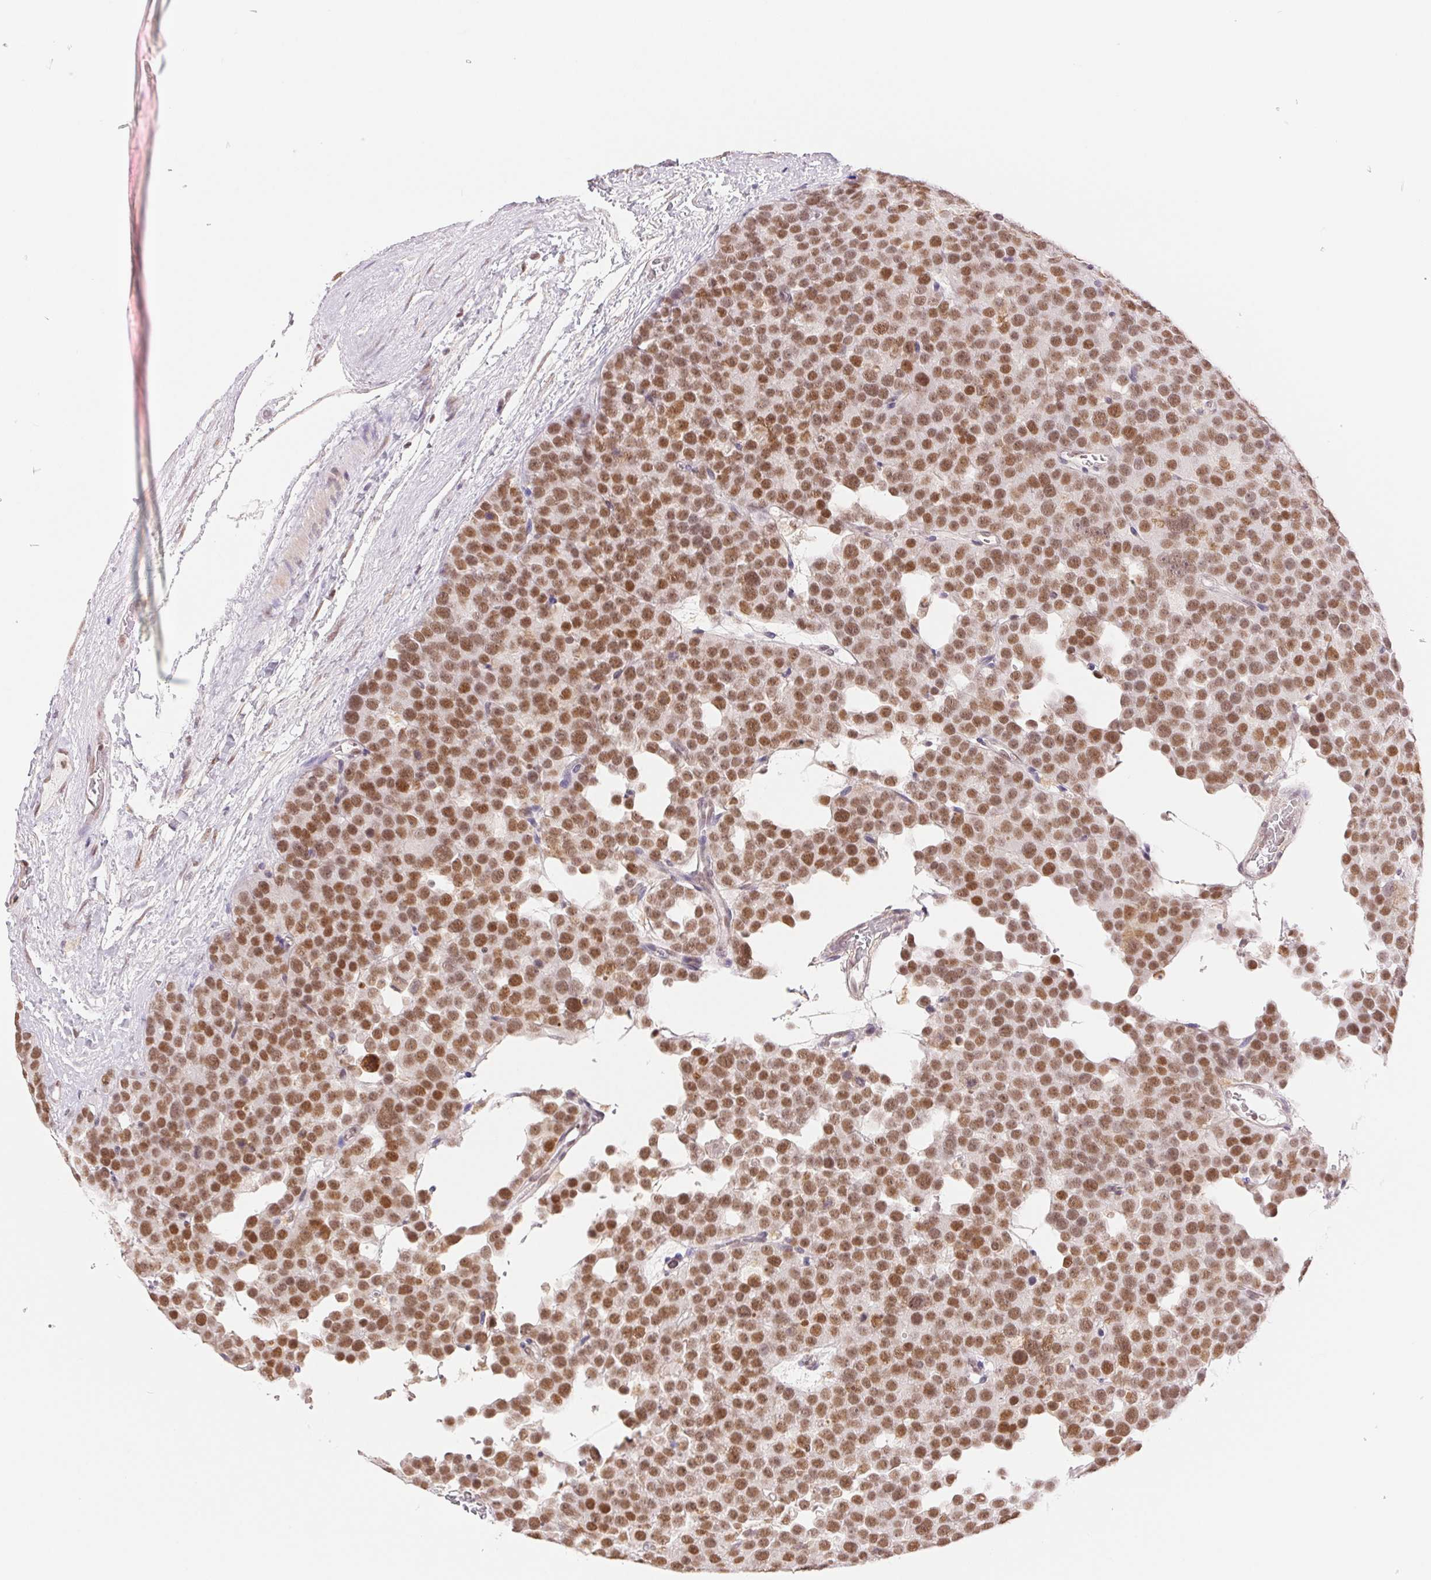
{"staining": {"intensity": "strong", "quantity": ">75%", "location": "nuclear"}, "tissue": "testis cancer", "cell_type": "Tumor cells", "image_type": "cancer", "snomed": [{"axis": "morphology", "description": "Seminoma, NOS"}, {"axis": "topography", "description": "Testis"}], "caption": "Approximately >75% of tumor cells in testis seminoma reveal strong nuclear protein positivity as visualized by brown immunohistochemical staining.", "gene": "RPRD1B", "patient": {"sex": "male", "age": 71}}